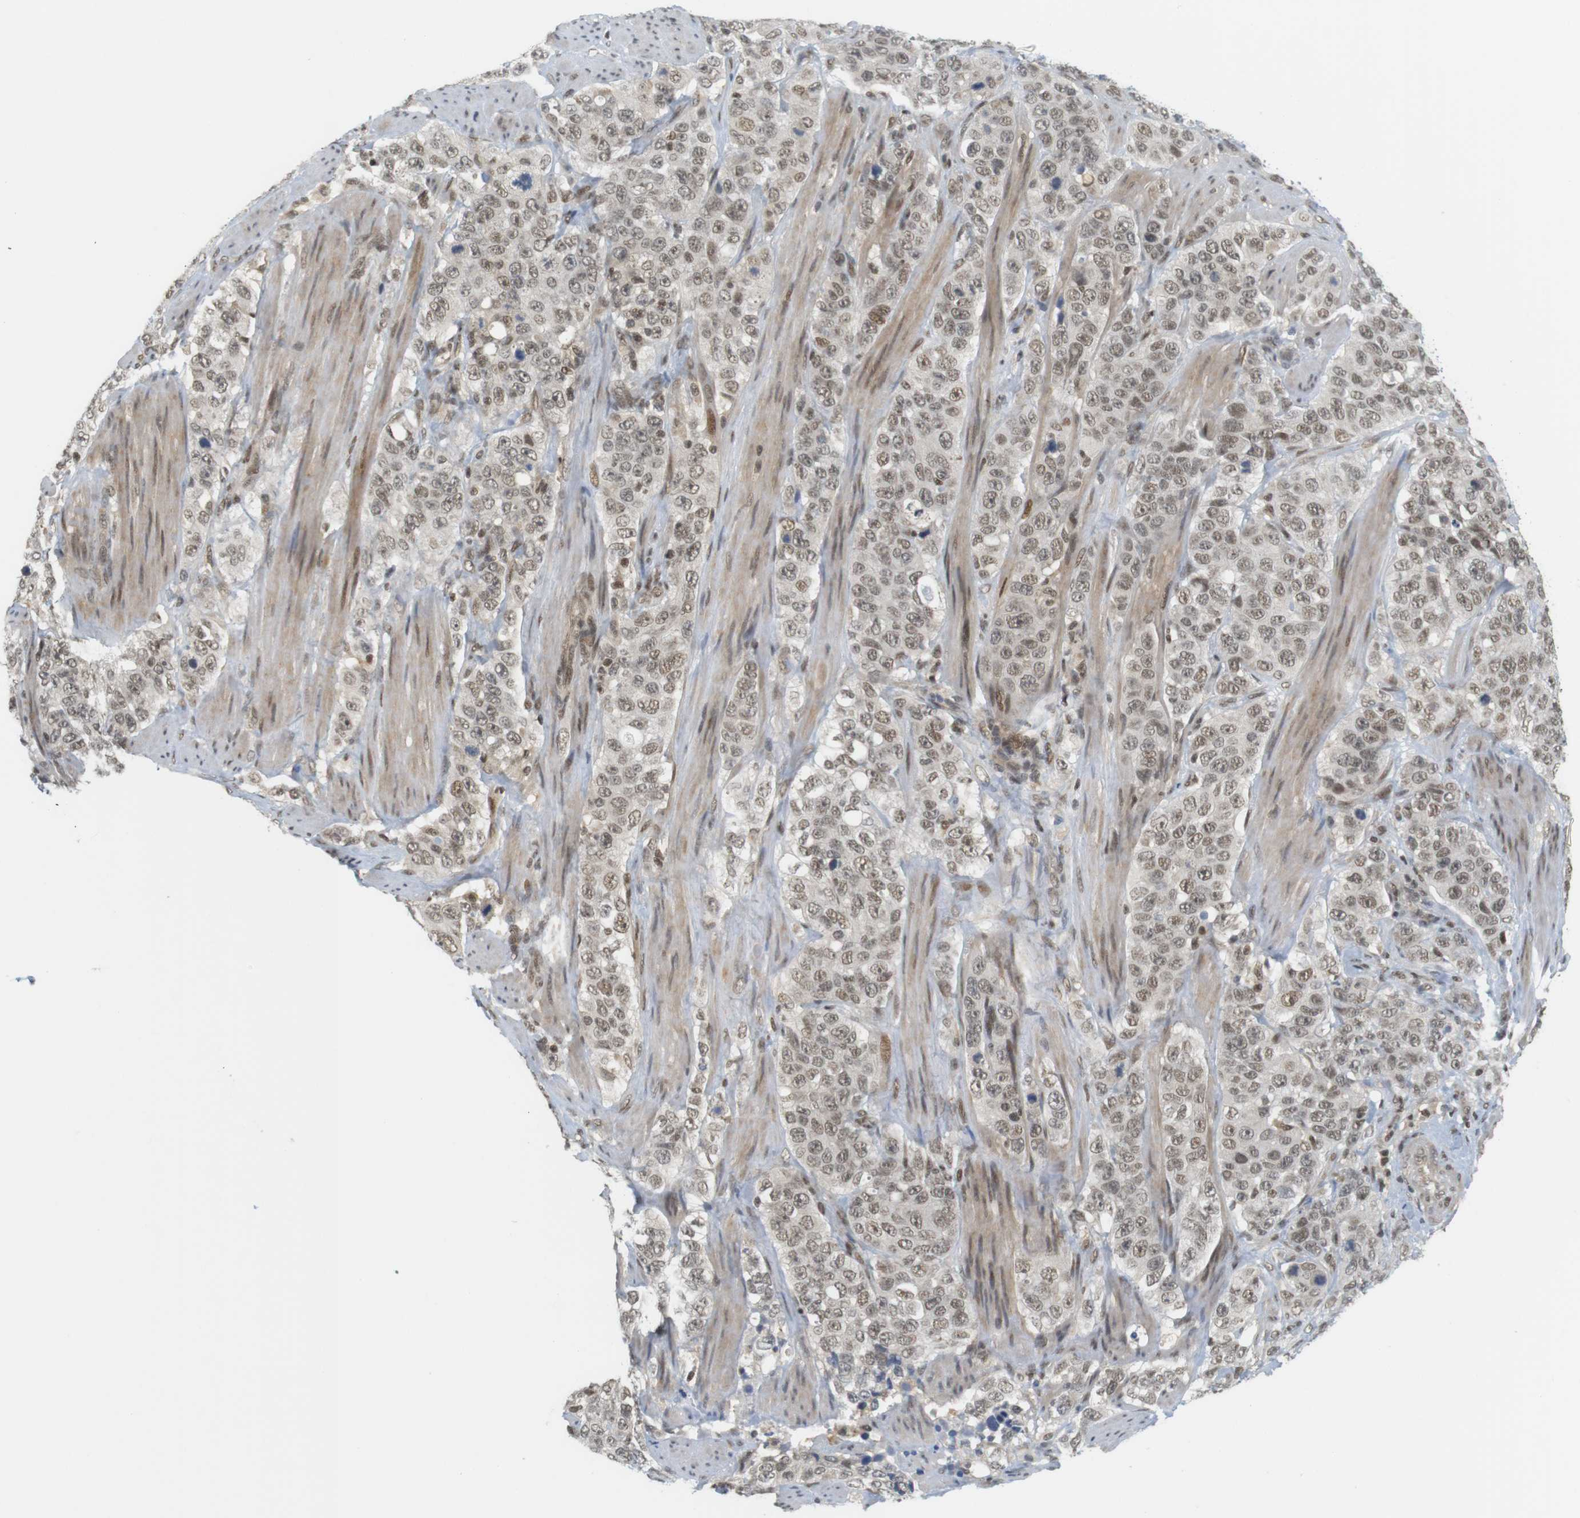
{"staining": {"intensity": "weak", "quantity": ">75%", "location": "nuclear"}, "tissue": "stomach cancer", "cell_type": "Tumor cells", "image_type": "cancer", "snomed": [{"axis": "morphology", "description": "Adenocarcinoma, NOS"}, {"axis": "topography", "description": "Stomach"}], "caption": "Adenocarcinoma (stomach) stained for a protein (brown) exhibits weak nuclear positive staining in approximately >75% of tumor cells.", "gene": "BRD4", "patient": {"sex": "male", "age": 48}}